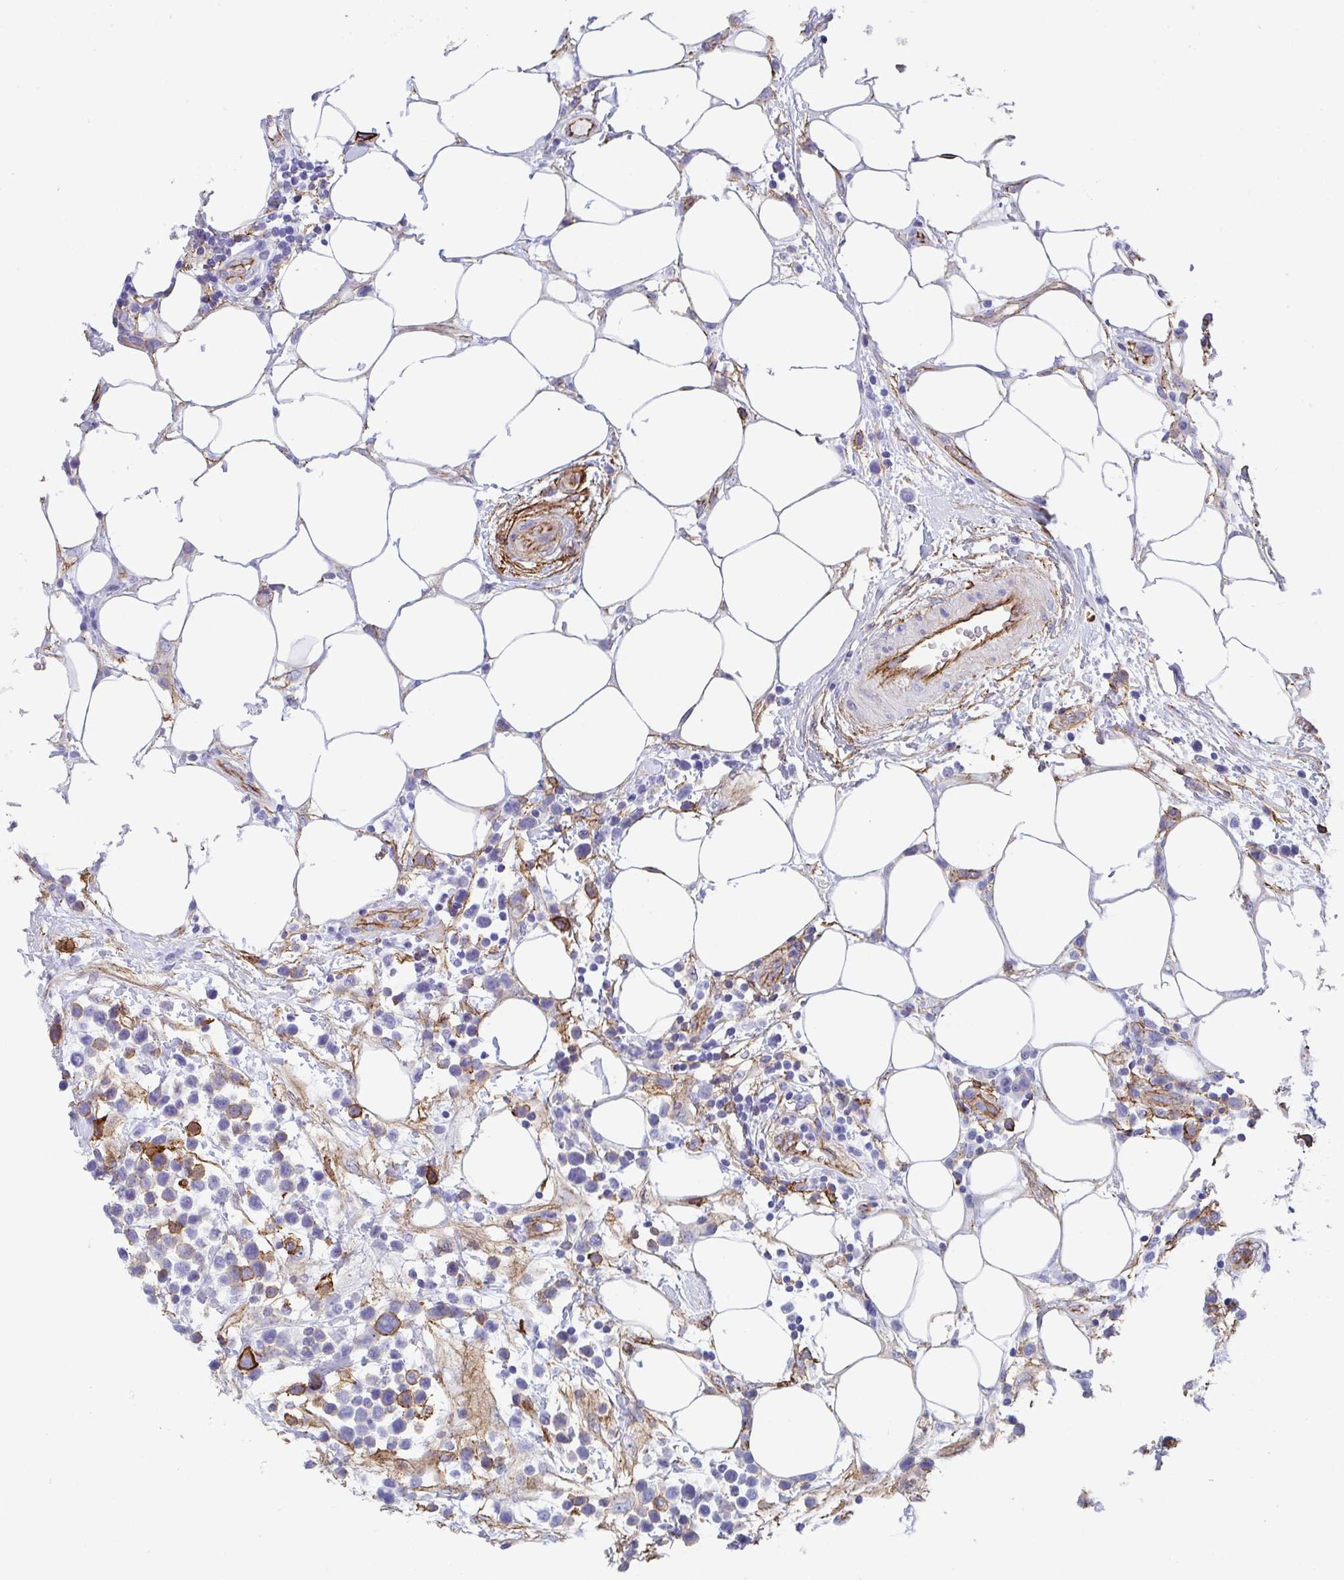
{"staining": {"intensity": "moderate", "quantity": ">75%", "location": "cytoplasmic/membranous"}, "tissue": "lymphoma", "cell_type": "Tumor cells", "image_type": "cancer", "snomed": [{"axis": "morphology", "description": "Malignant lymphoma, non-Hodgkin's type, Low grade"}, {"axis": "topography", "description": "Lymph node"}], "caption": "Low-grade malignant lymphoma, non-Hodgkin's type stained for a protein displays moderate cytoplasmic/membranous positivity in tumor cells.", "gene": "DBN1", "patient": {"sex": "male", "age": 60}}